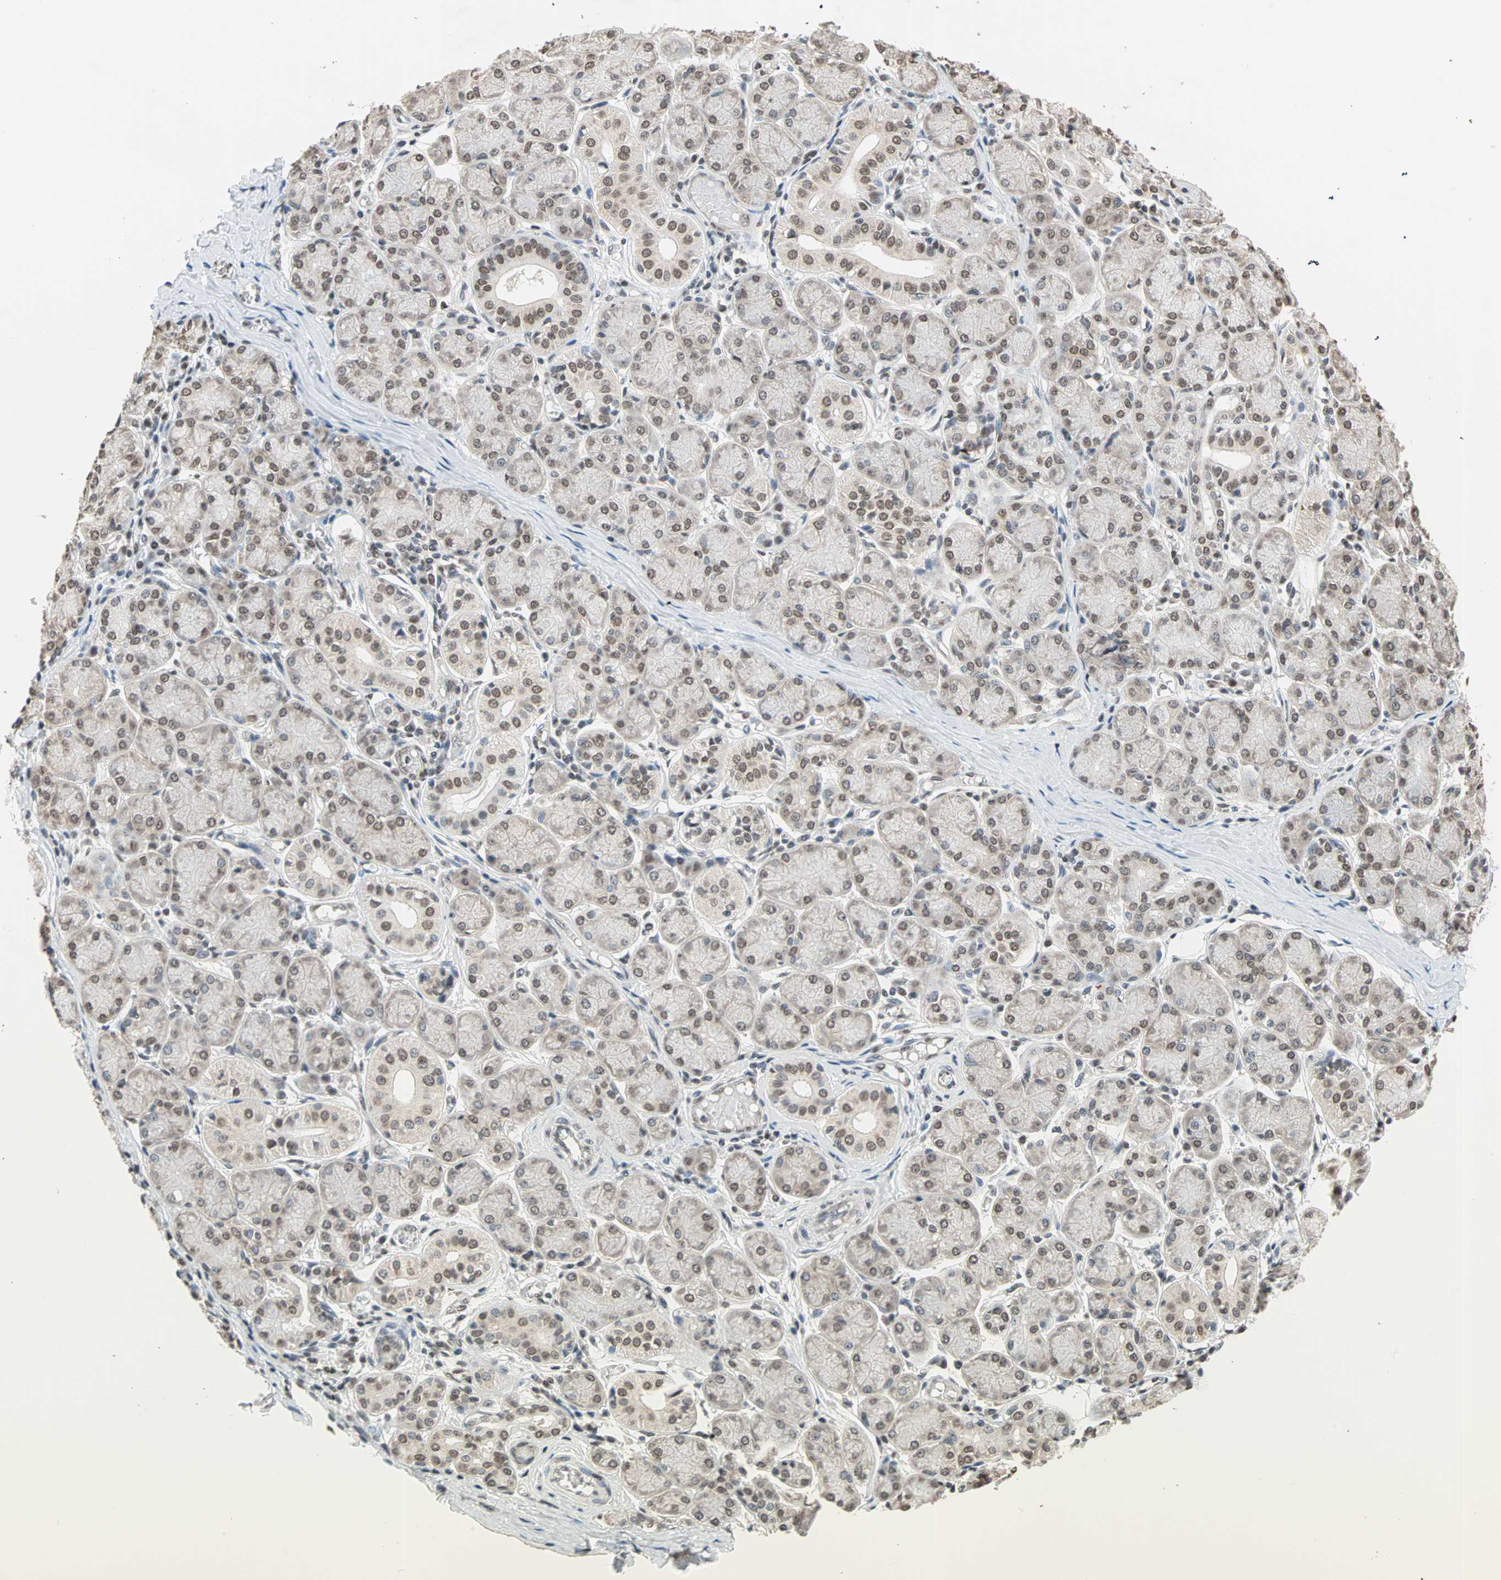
{"staining": {"intensity": "moderate", "quantity": ">75%", "location": "nuclear"}, "tissue": "salivary gland", "cell_type": "Glandular cells", "image_type": "normal", "snomed": [{"axis": "morphology", "description": "Normal tissue, NOS"}, {"axis": "topography", "description": "Salivary gland"}], "caption": "Salivary gland stained with DAB (3,3'-diaminobenzidine) immunohistochemistry demonstrates medium levels of moderate nuclear staining in about >75% of glandular cells. Nuclei are stained in blue.", "gene": "DAZAP1", "patient": {"sex": "female", "age": 24}}